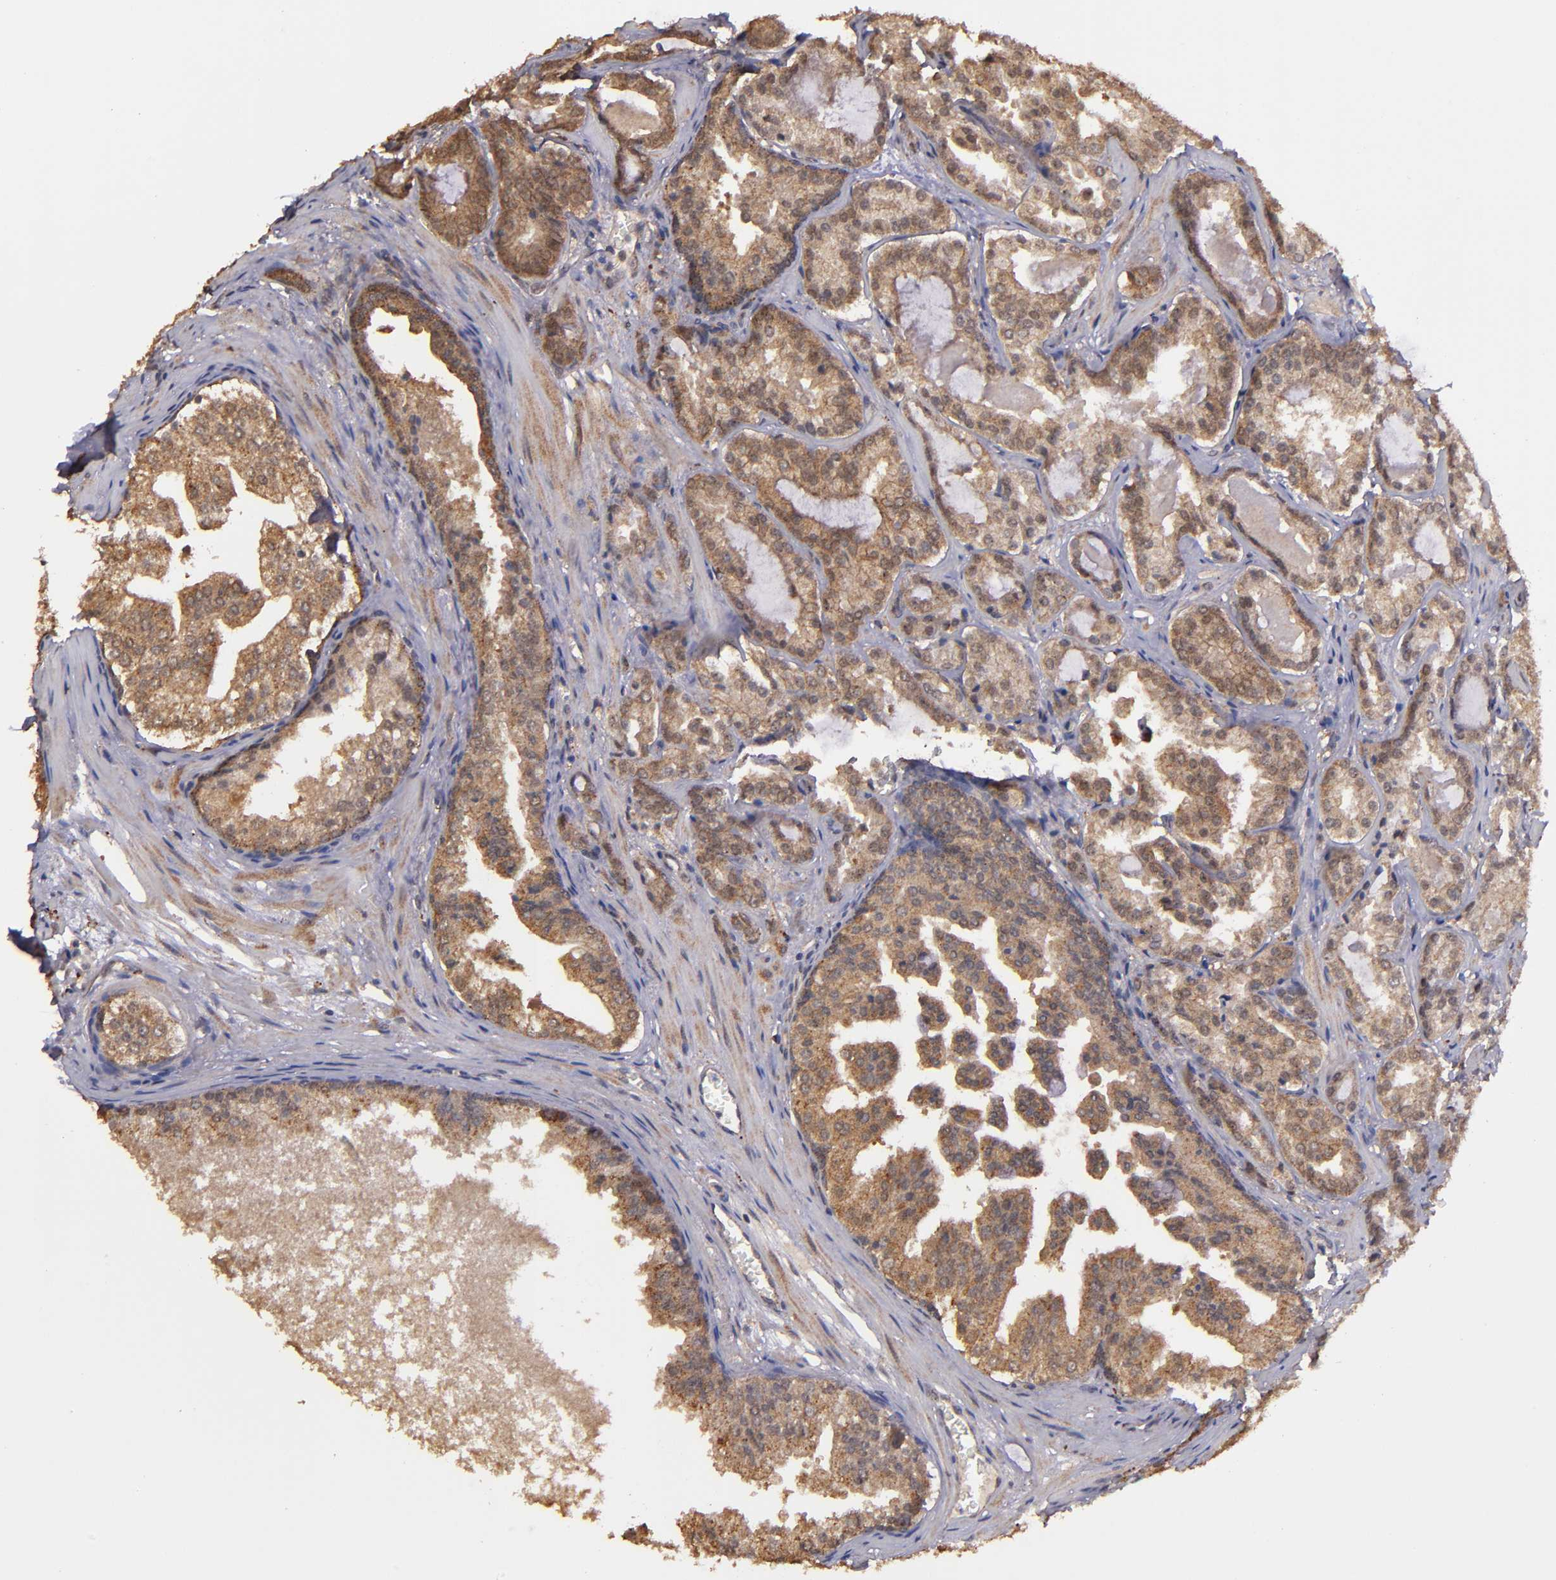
{"staining": {"intensity": "moderate", "quantity": ">75%", "location": "cytoplasmic/membranous,nuclear"}, "tissue": "prostate cancer", "cell_type": "Tumor cells", "image_type": "cancer", "snomed": [{"axis": "morphology", "description": "Adenocarcinoma, Medium grade"}, {"axis": "topography", "description": "Prostate"}], "caption": "This is a photomicrograph of IHC staining of prostate adenocarcinoma (medium-grade), which shows moderate staining in the cytoplasmic/membranous and nuclear of tumor cells.", "gene": "SIPA1L1", "patient": {"sex": "male", "age": 64}}